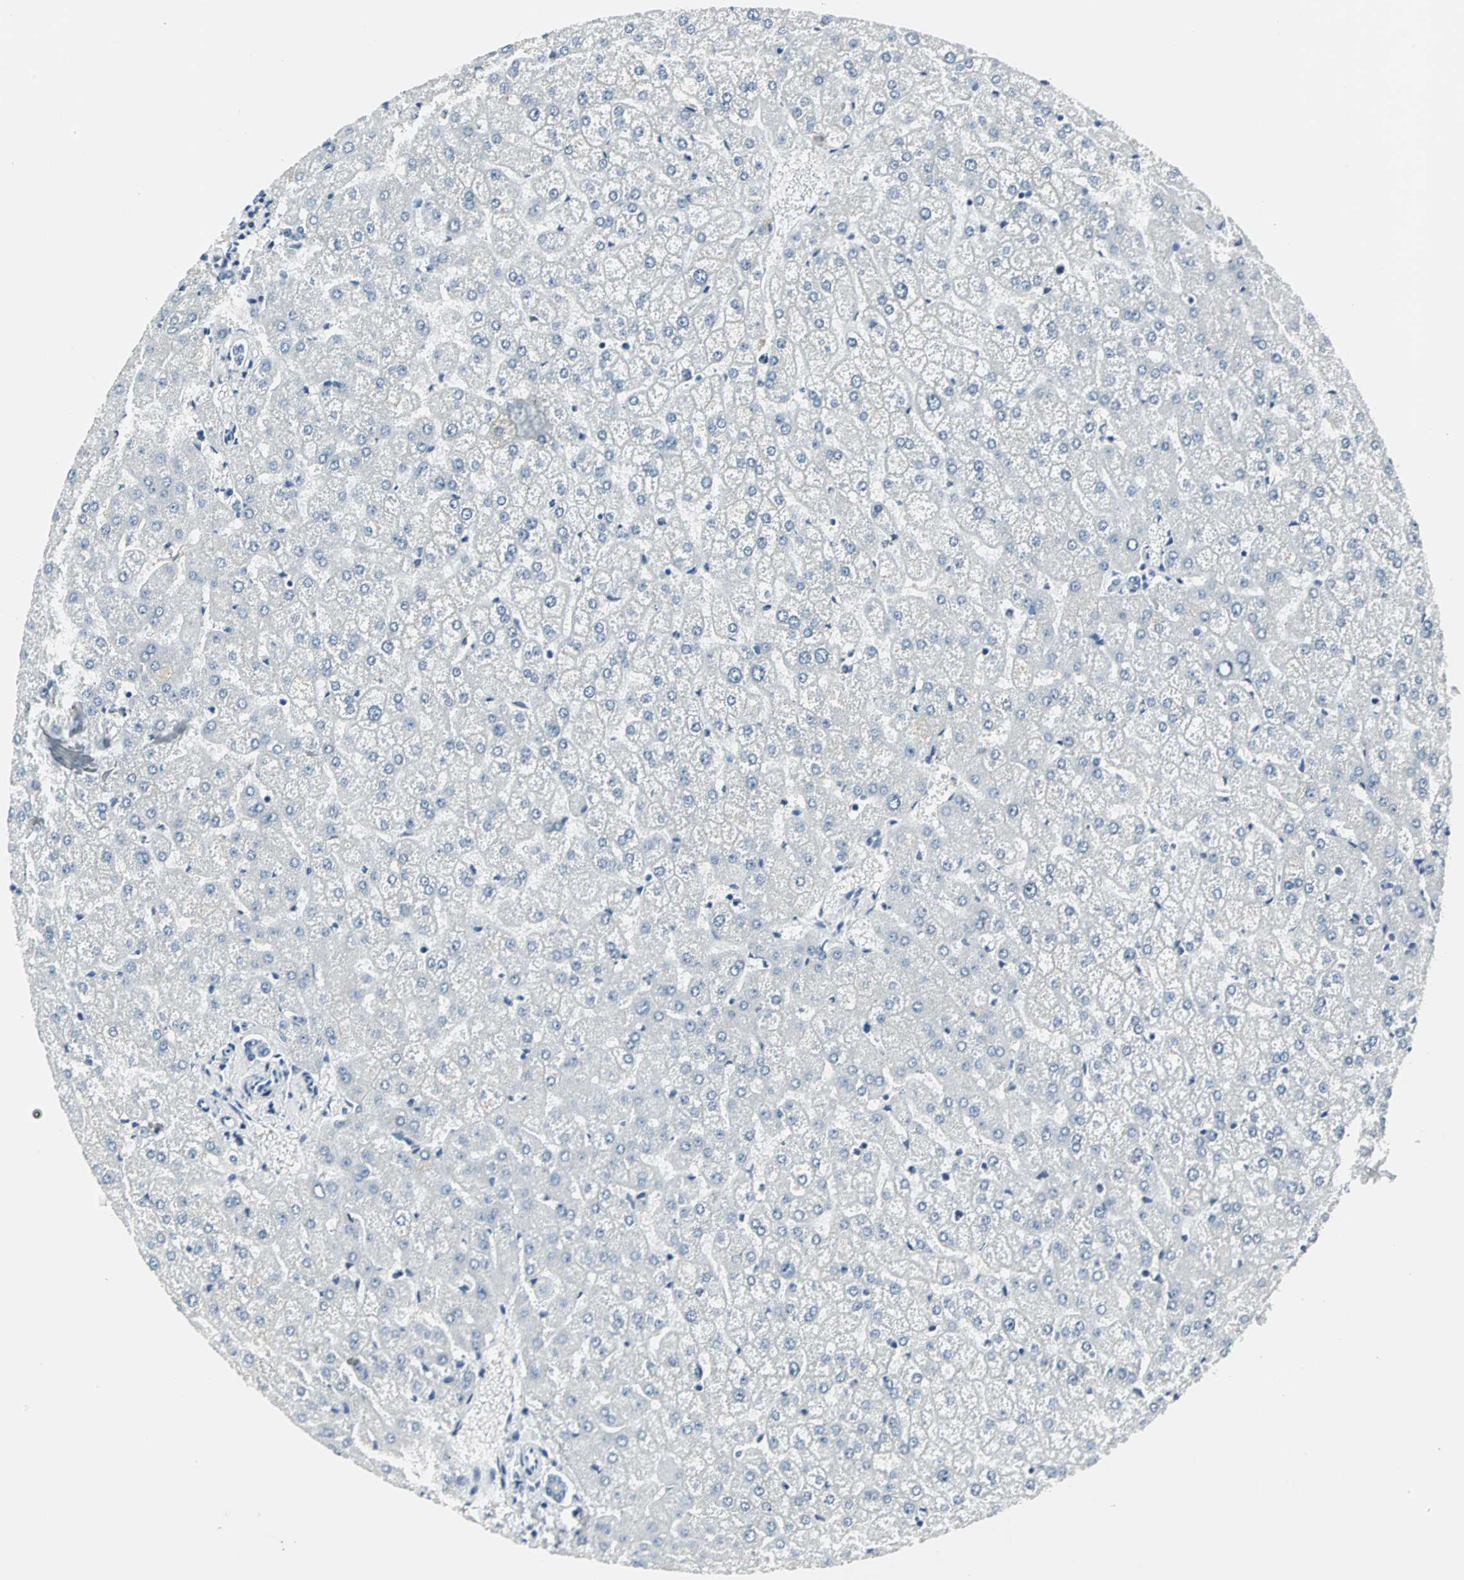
{"staining": {"intensity": "negative", "quantity": "none", "location": "none"}, "tissue": "liver", "cell_type": "Cholangiocytes", "image_type": "normal", "snomed": [{"axis": "morphology", "description": "Normal tissue, NOS"}, {"axis": "topography", "description": "Liver"}], "caption": "Liver stained for a protein using immunohistochemistry reveals no positivity cholangiocytes.", "gene": "SLC2A5", "patient": {"sex": "female", "age": 32}}